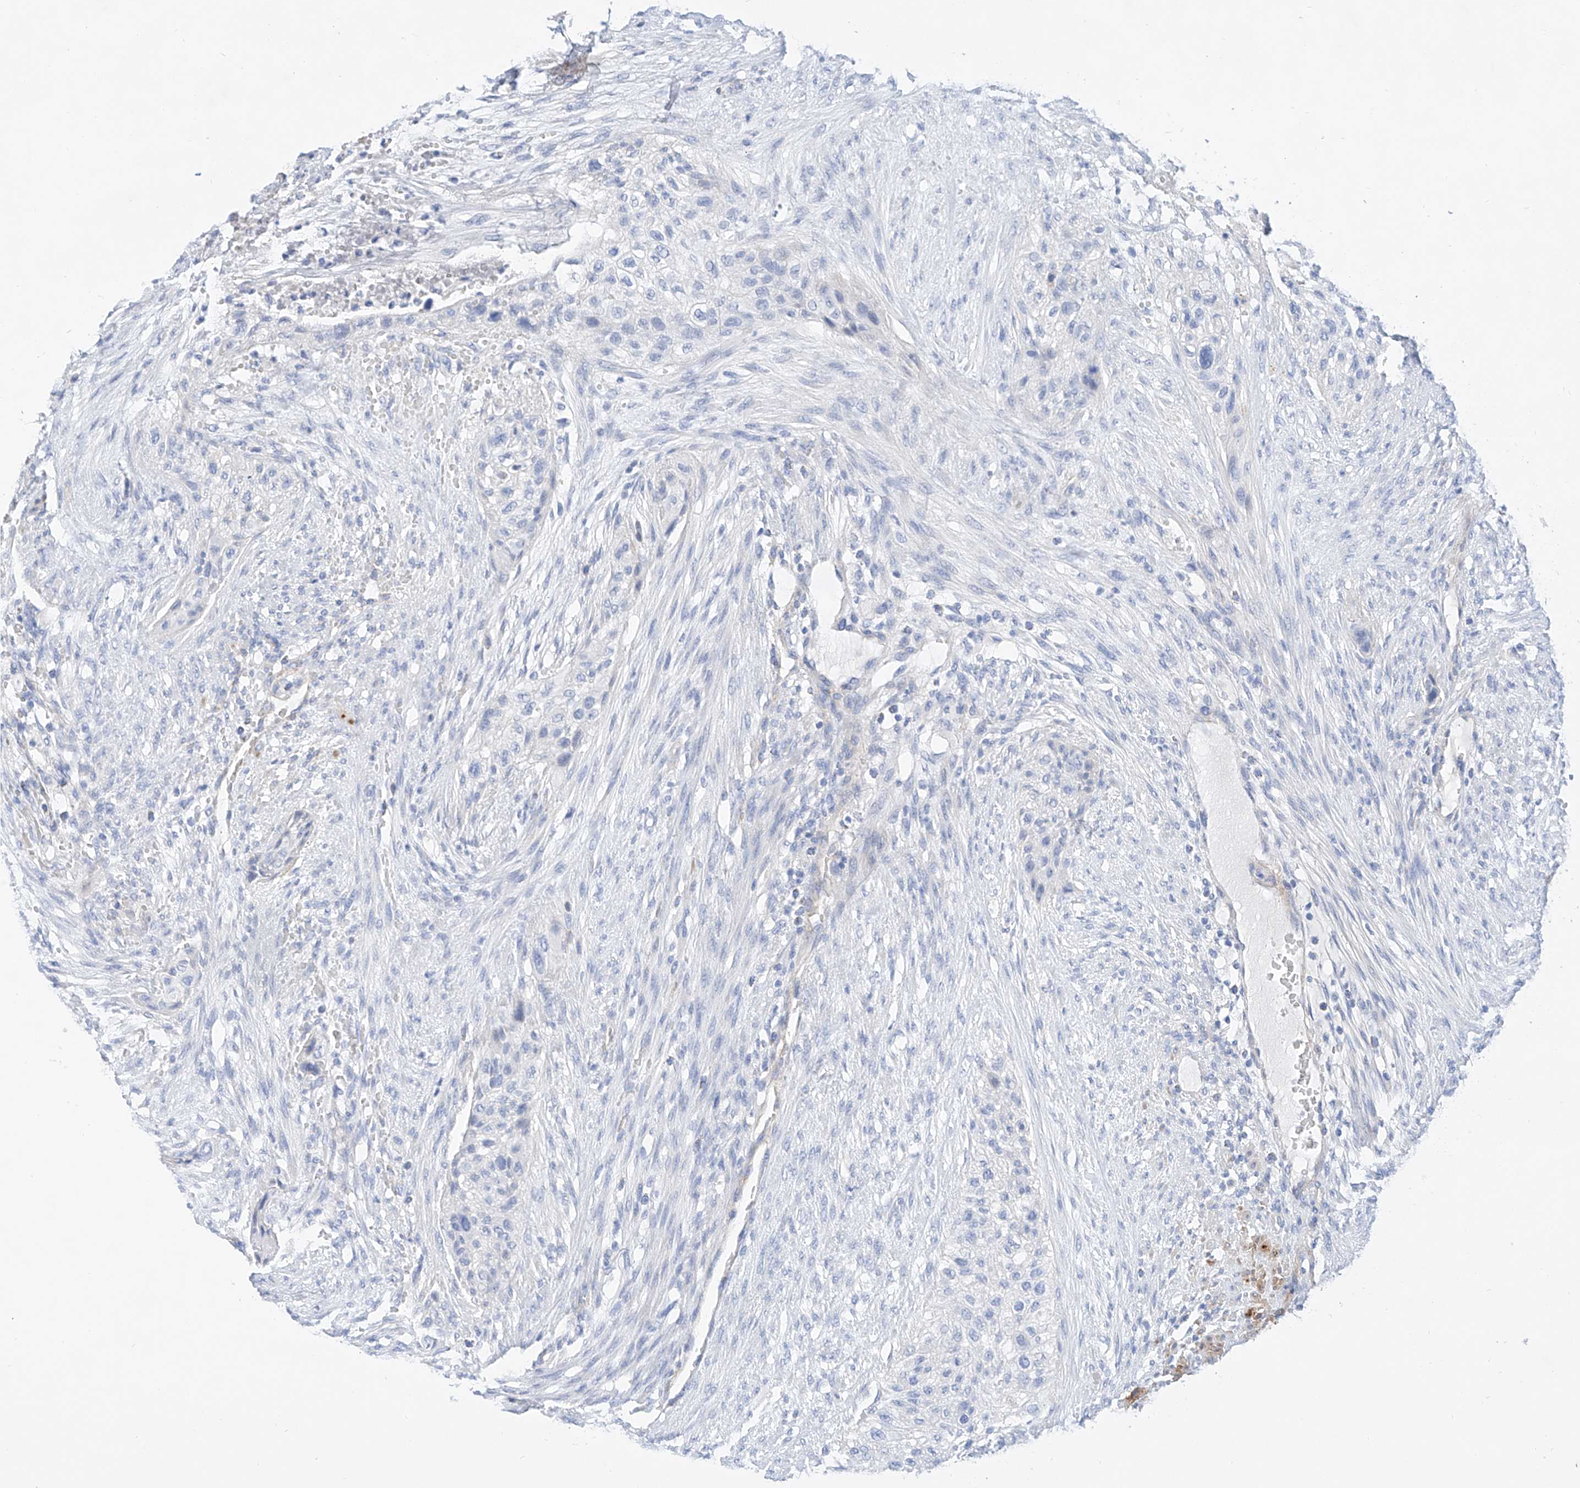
{"staining": {"intensity": "negative", "quantity": "none", "location": "none"}, "tissue": "urothelial cancer", "cell_type": "Tumor cells", "image_type": "cancer", "snomed": [{"axis": "morphology", "description": "Urothelial carcinoma, High grade"}, {"axis": "topography", "description": "Urinary bladder"}], "caption": "Immunohistochemical staining of human urothelial cancer displays no significant expression in tumor cells.", "gene": "SBSPON", "patient": {"sex": "male", "age": 35}}